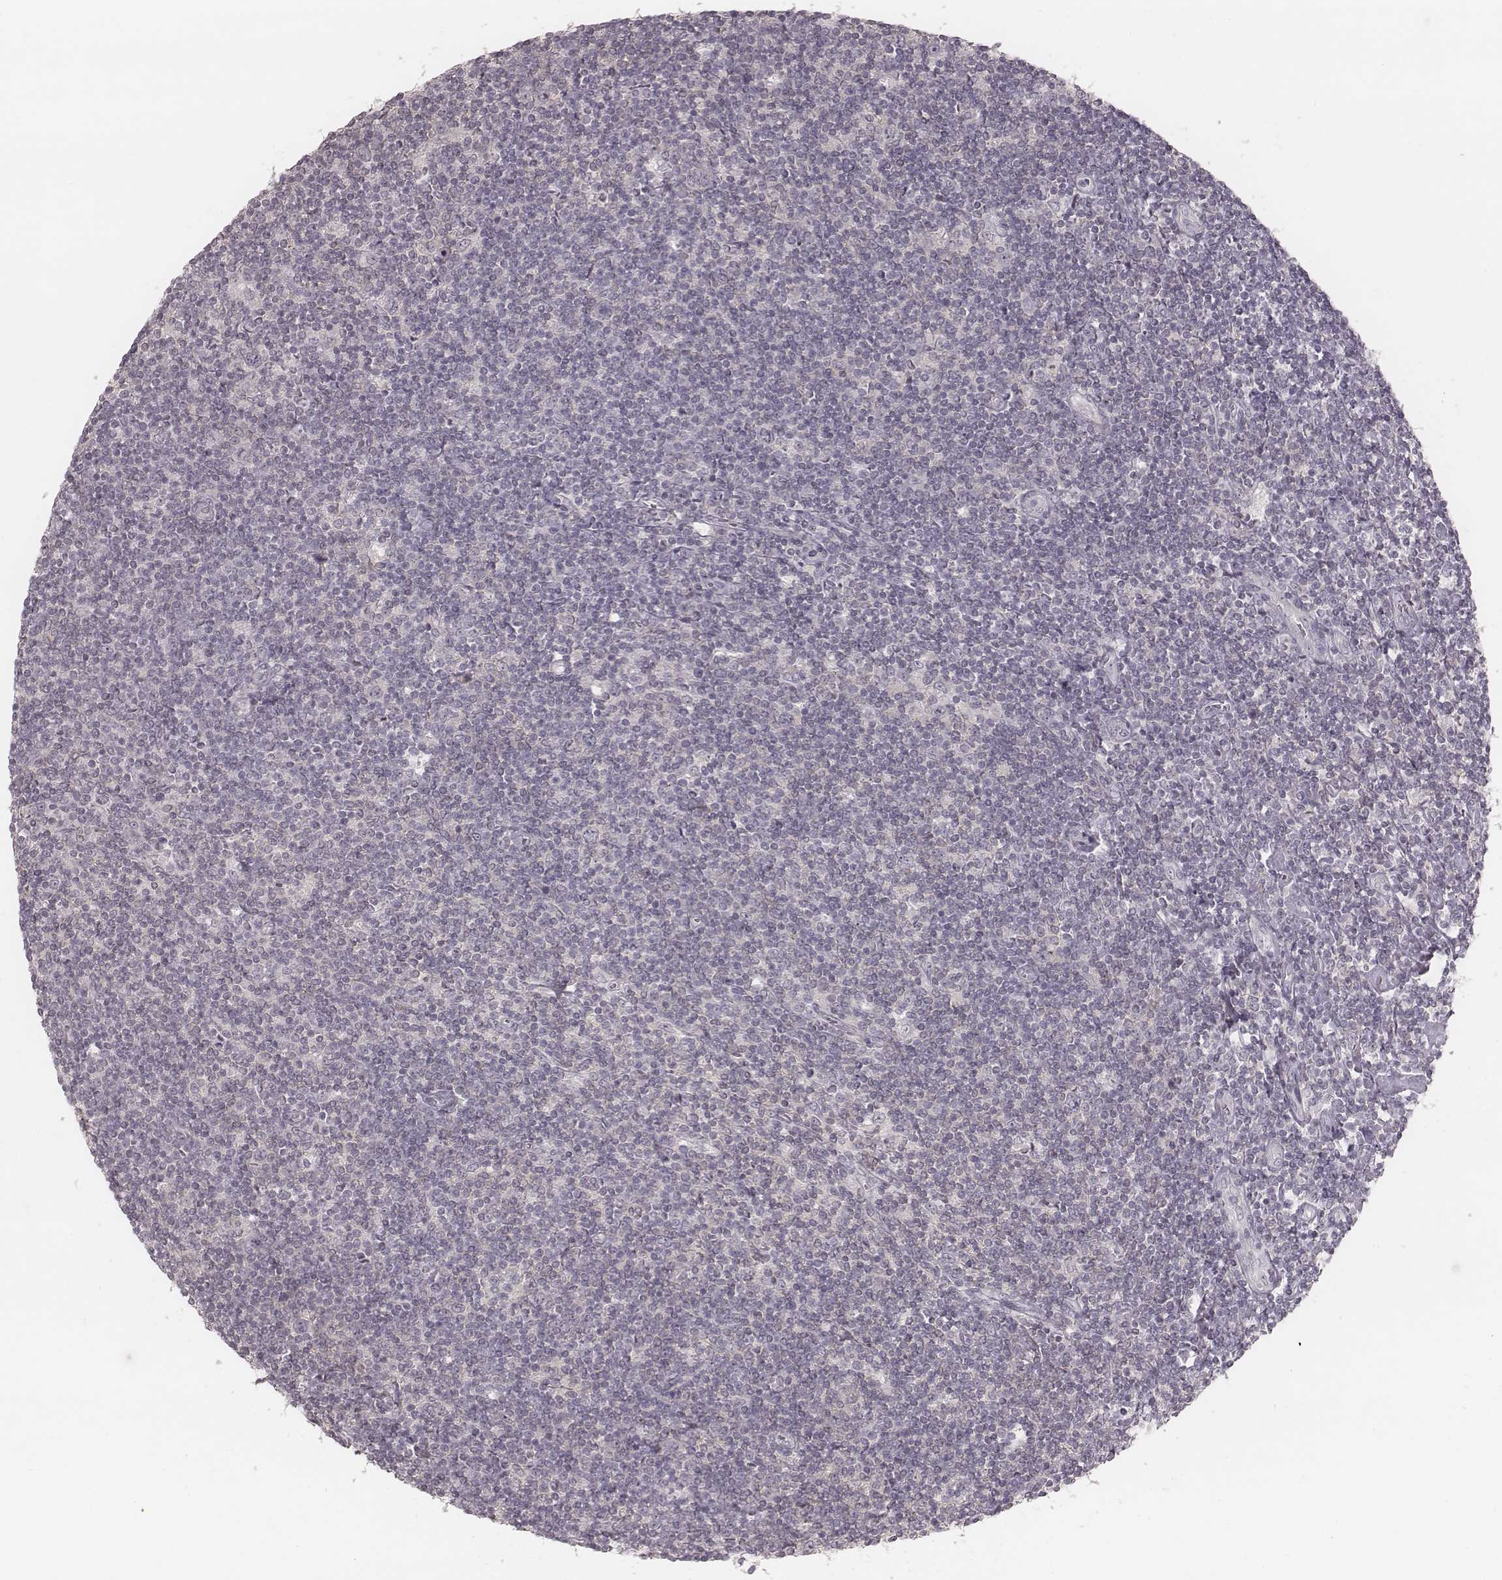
{"staining": {"intensity": "negative", "quantity": "none", "location": "none"}, "tissue": "lymphoma", "cell_type": "Tumor cells", "image_type": "cancer", "snomed": [{"axis": "morphology", "description": "Hodgkin's disease, NOS"}, {"axis": "topography", "description": "Lymph node"}], "caption": "Tumor cells show no significant protein staining in lymphoma.", "gene": "ACACB", "patient": {"sex": "male", "age": 40}}